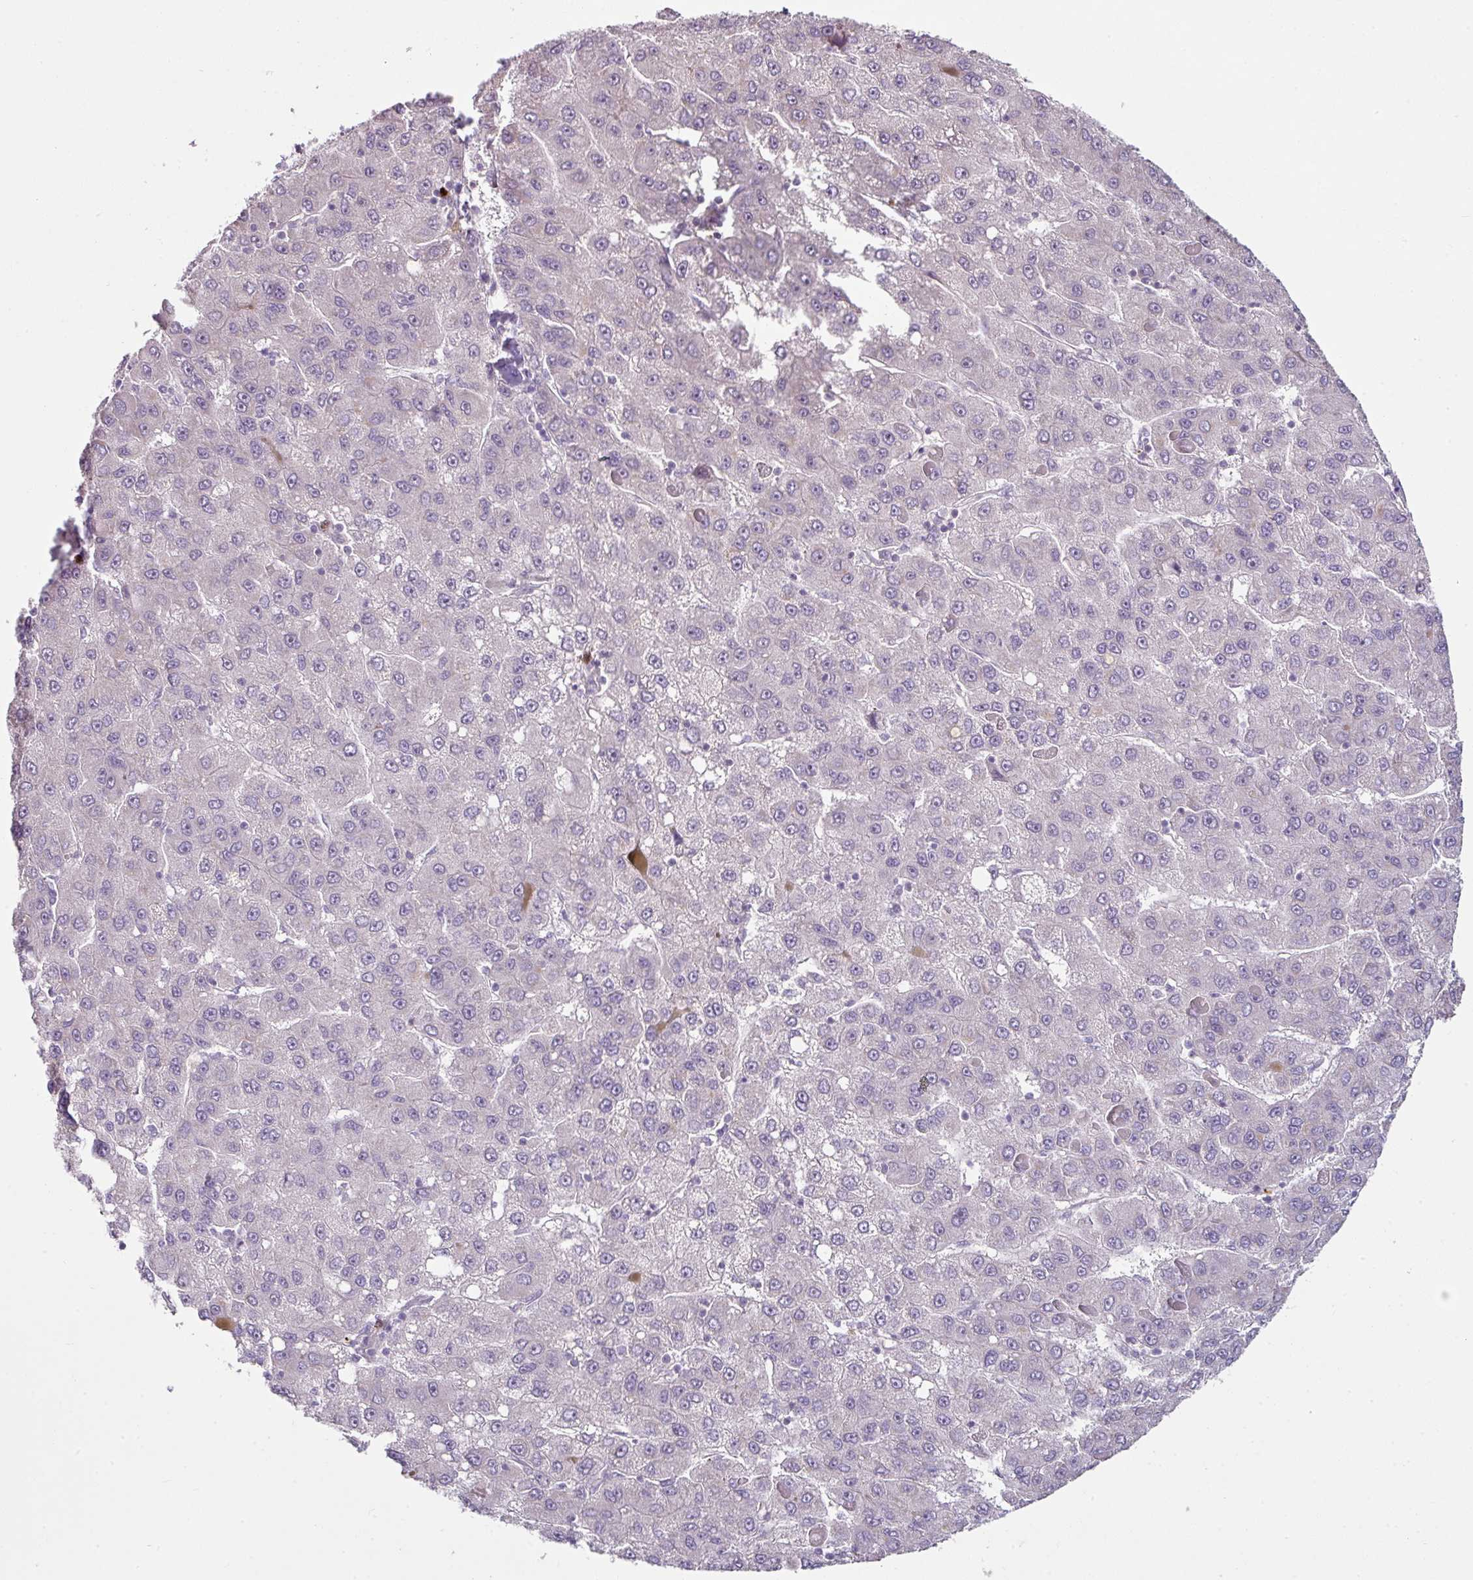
{"staining": {"intensity": "negative", "quantity": "none", "location": "none"}, "tissue": "liver cancer", "cell_type": "Tumor cells", "image_type": "cancer", "snomed": [{"axis": "morphology", "description": "Carcinoma, Hepatocellular, NOS"}, {"axis": "topography", "description": "Liver"}], "caption": "This photomicrograph is of liver hepatocellular carcinoma stained with immunohistochemistry to label a protein in brown with the nuclei are counter-stained blue. There is no positivity in tumor cells. (DAB immunohistochemistry (IHC) visualized using brightfield microscopy, high magnification).", "gene": "FHAD1", "patient": {"sex": "female", "age": 82}}